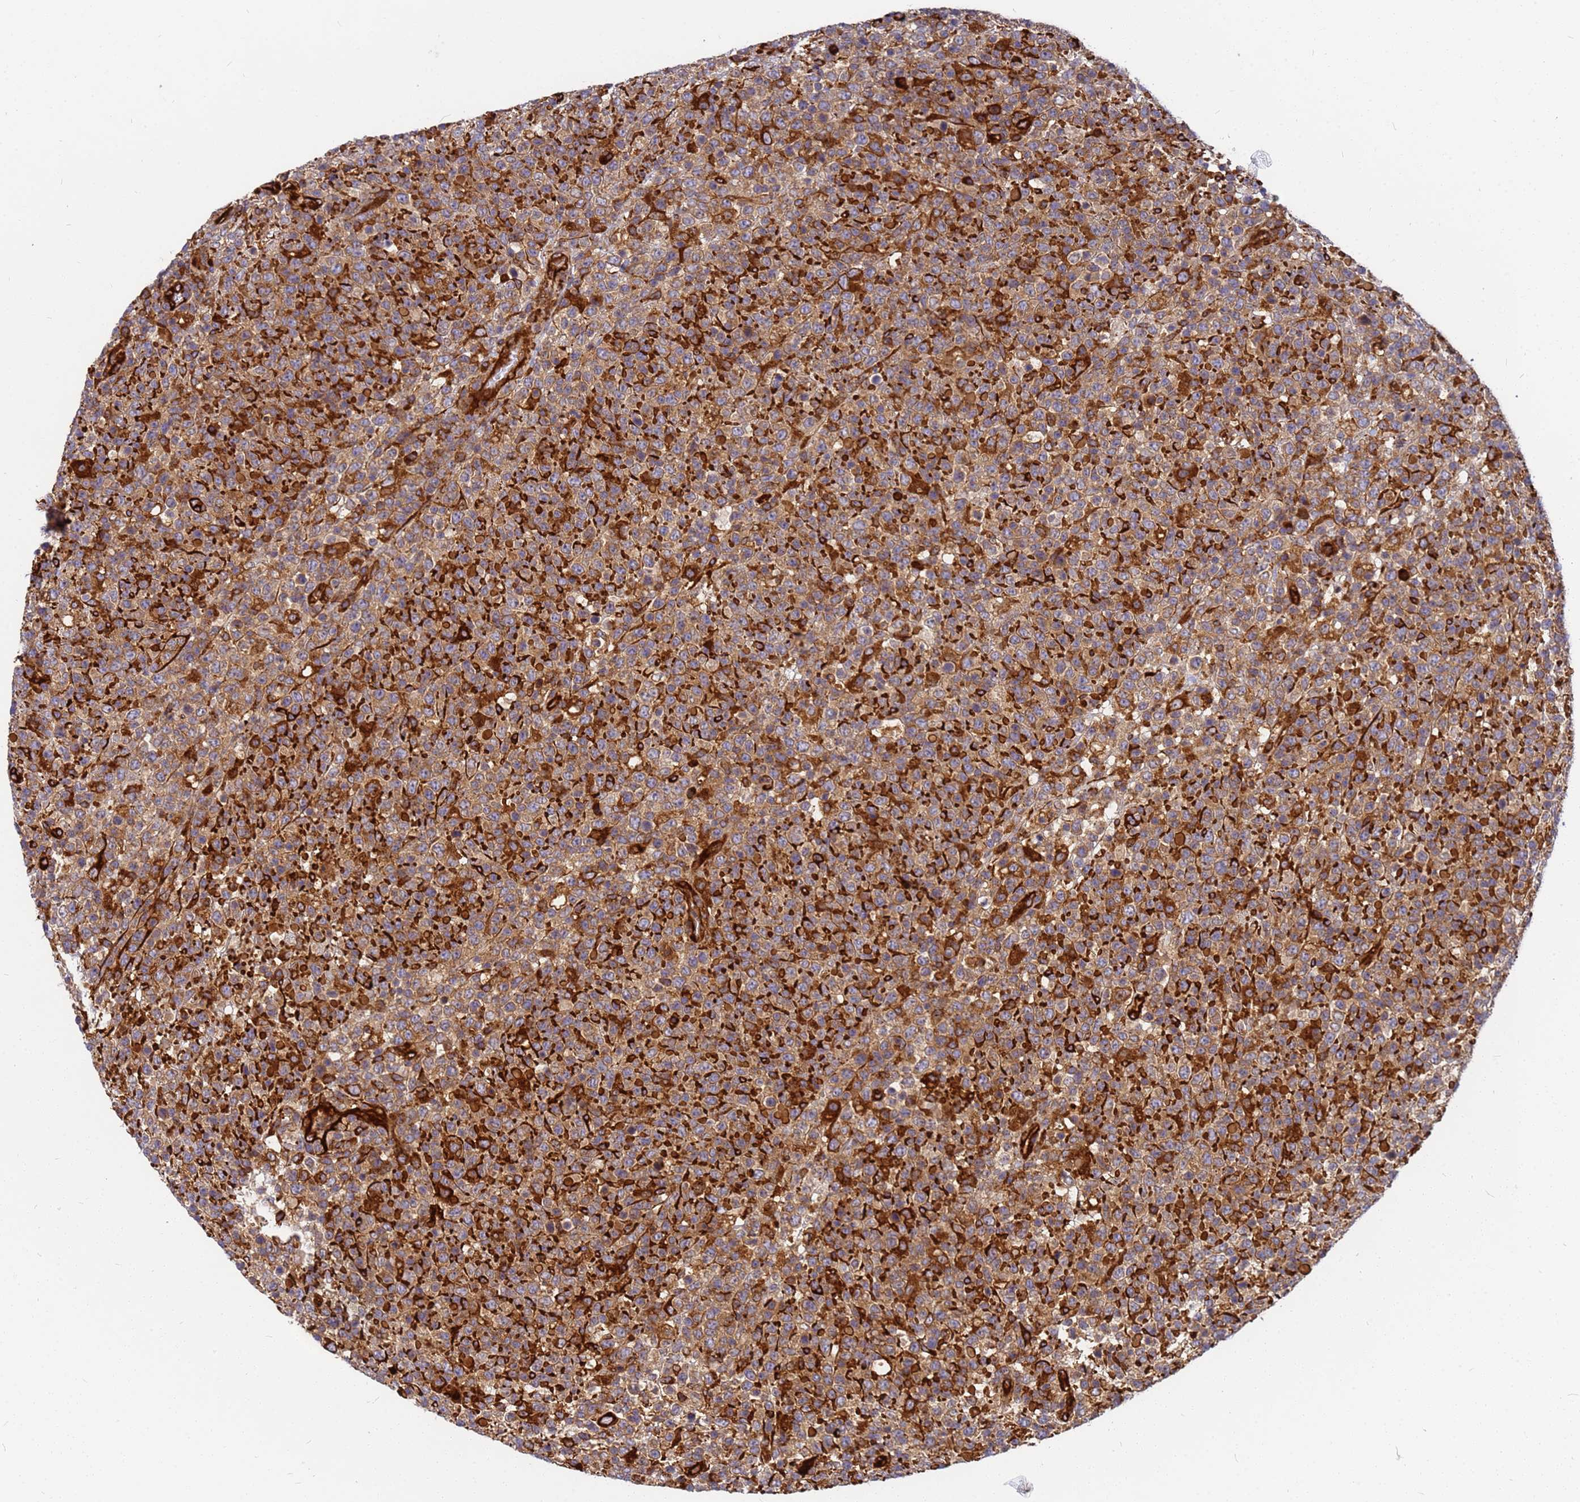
{"staining": {"intensity": "weak", "quantity": ">75%", "location": "cytoplasmic/membranous"}, "tissue": "lymphoma", "cell_type": "Tumor cells", "image_type": "cancer", "snomed": [{"axis": "morphology", "description": "Malignant lymphoma, non-Hodgkin's type, High grade"}, {"axis": "topography", "description": "Colon"}], "caption": "Weak cytoplasmic/membranous positivity is identified in about >75% of tumor cells in lymphoma. The staining was performed using DAB, with brown indicating positive protein expression. Nuclei are stained blue with hematoxylin.", "gene": "C2CD5", "patient": {"sex": "female", "age": 53}}